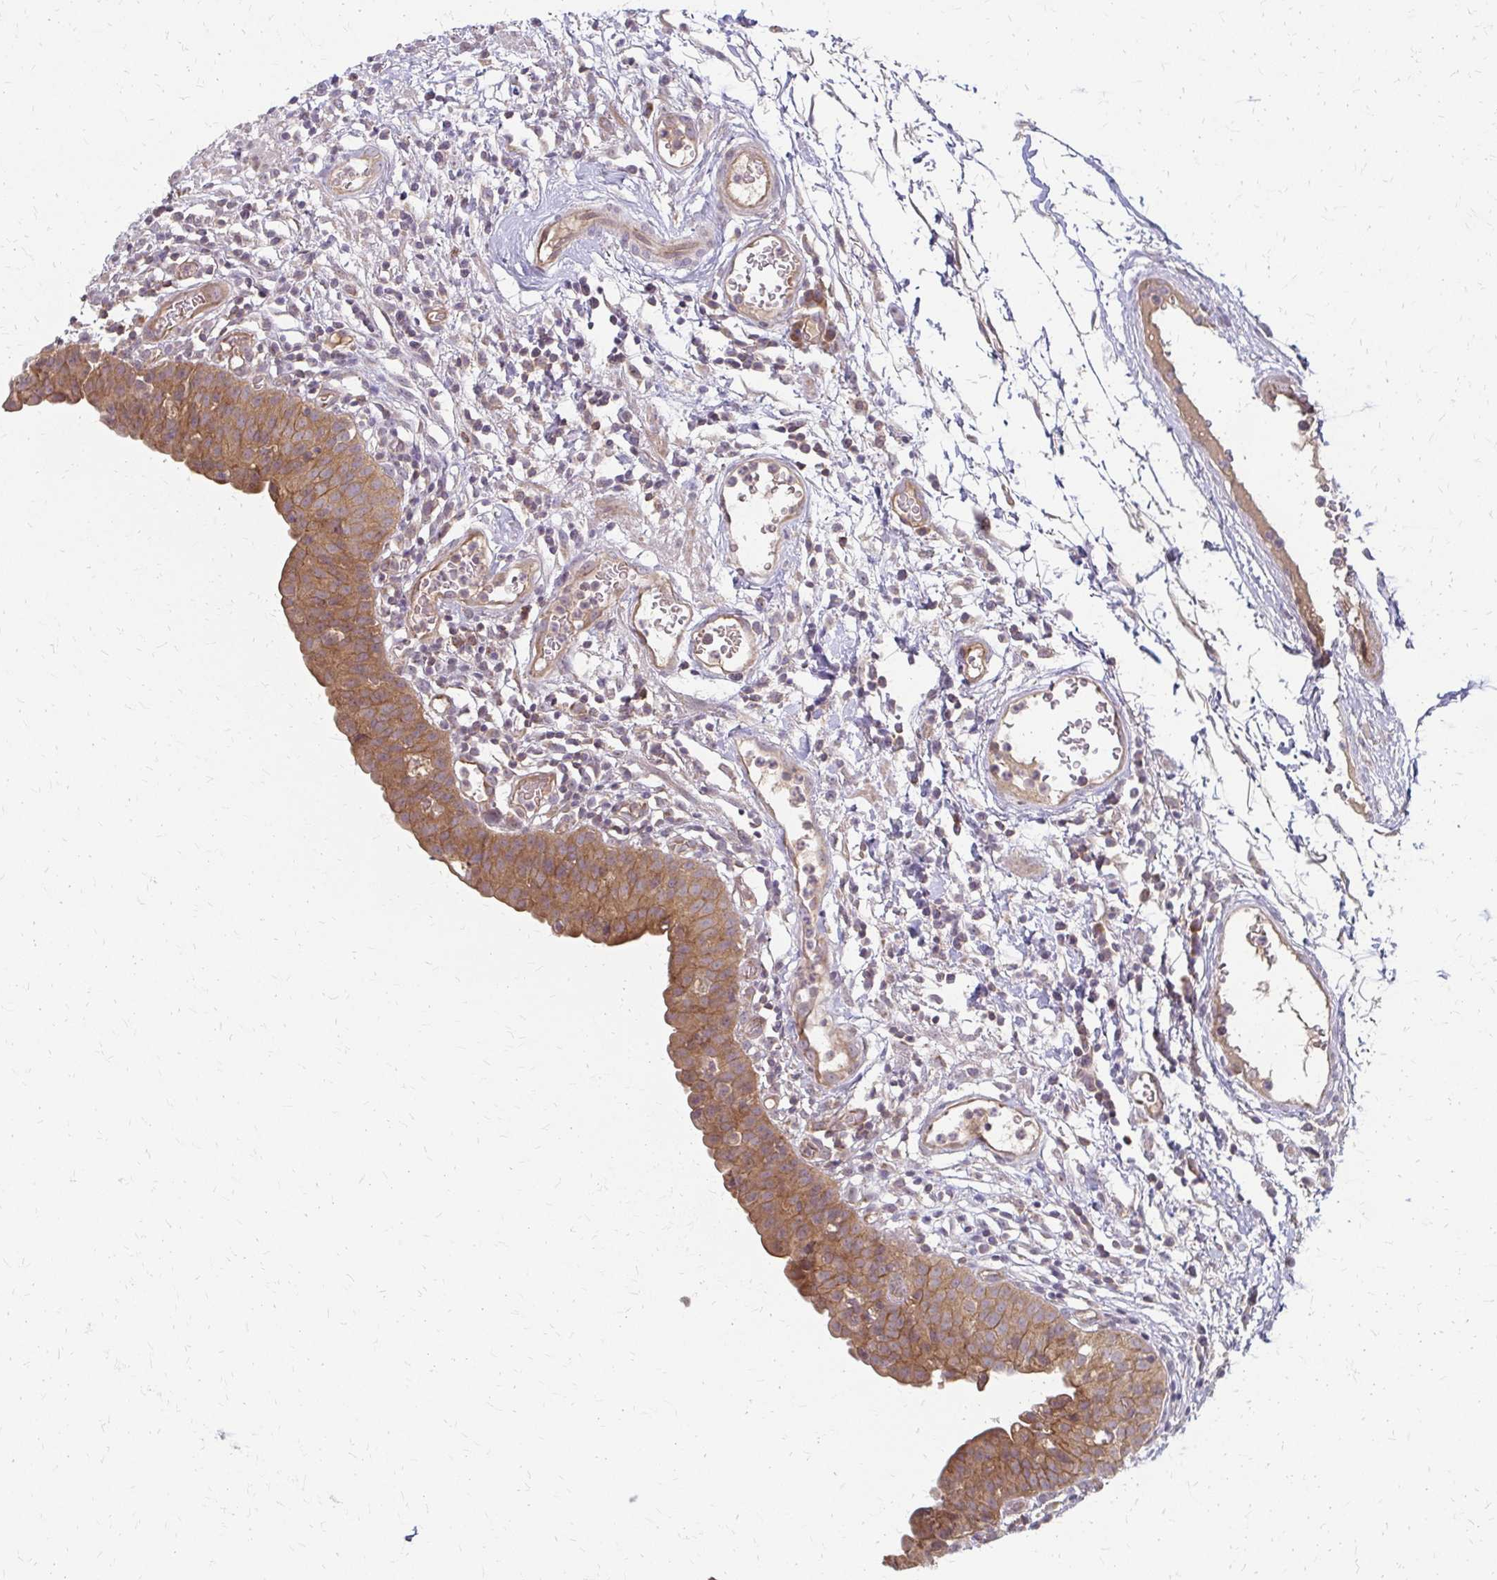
{"staining": {"intensity": "moderate", "quantity": ">75%", "location": "cytoplasmic/membranous"}, "tissue": "urinary bladder", "cell_type": "Urothelial cells", "image_type": "normal", "snomed": [{"axis": "morphology", "description": "Normal tissue, NOS"}, {"axis": "morphology", "description": "Inflammation, NOS"}, {"axis": "topography", "description": "Urinary bladder"}], "caption": "About >75% of urothelial cells in unremarkable urinary bladder show moderate cytoplasmic/membranous protein positivity as visualized by brown immunohistochemical staining.", "gene": "ZNF383", "patient": {"sex": "male", "age": 57}}